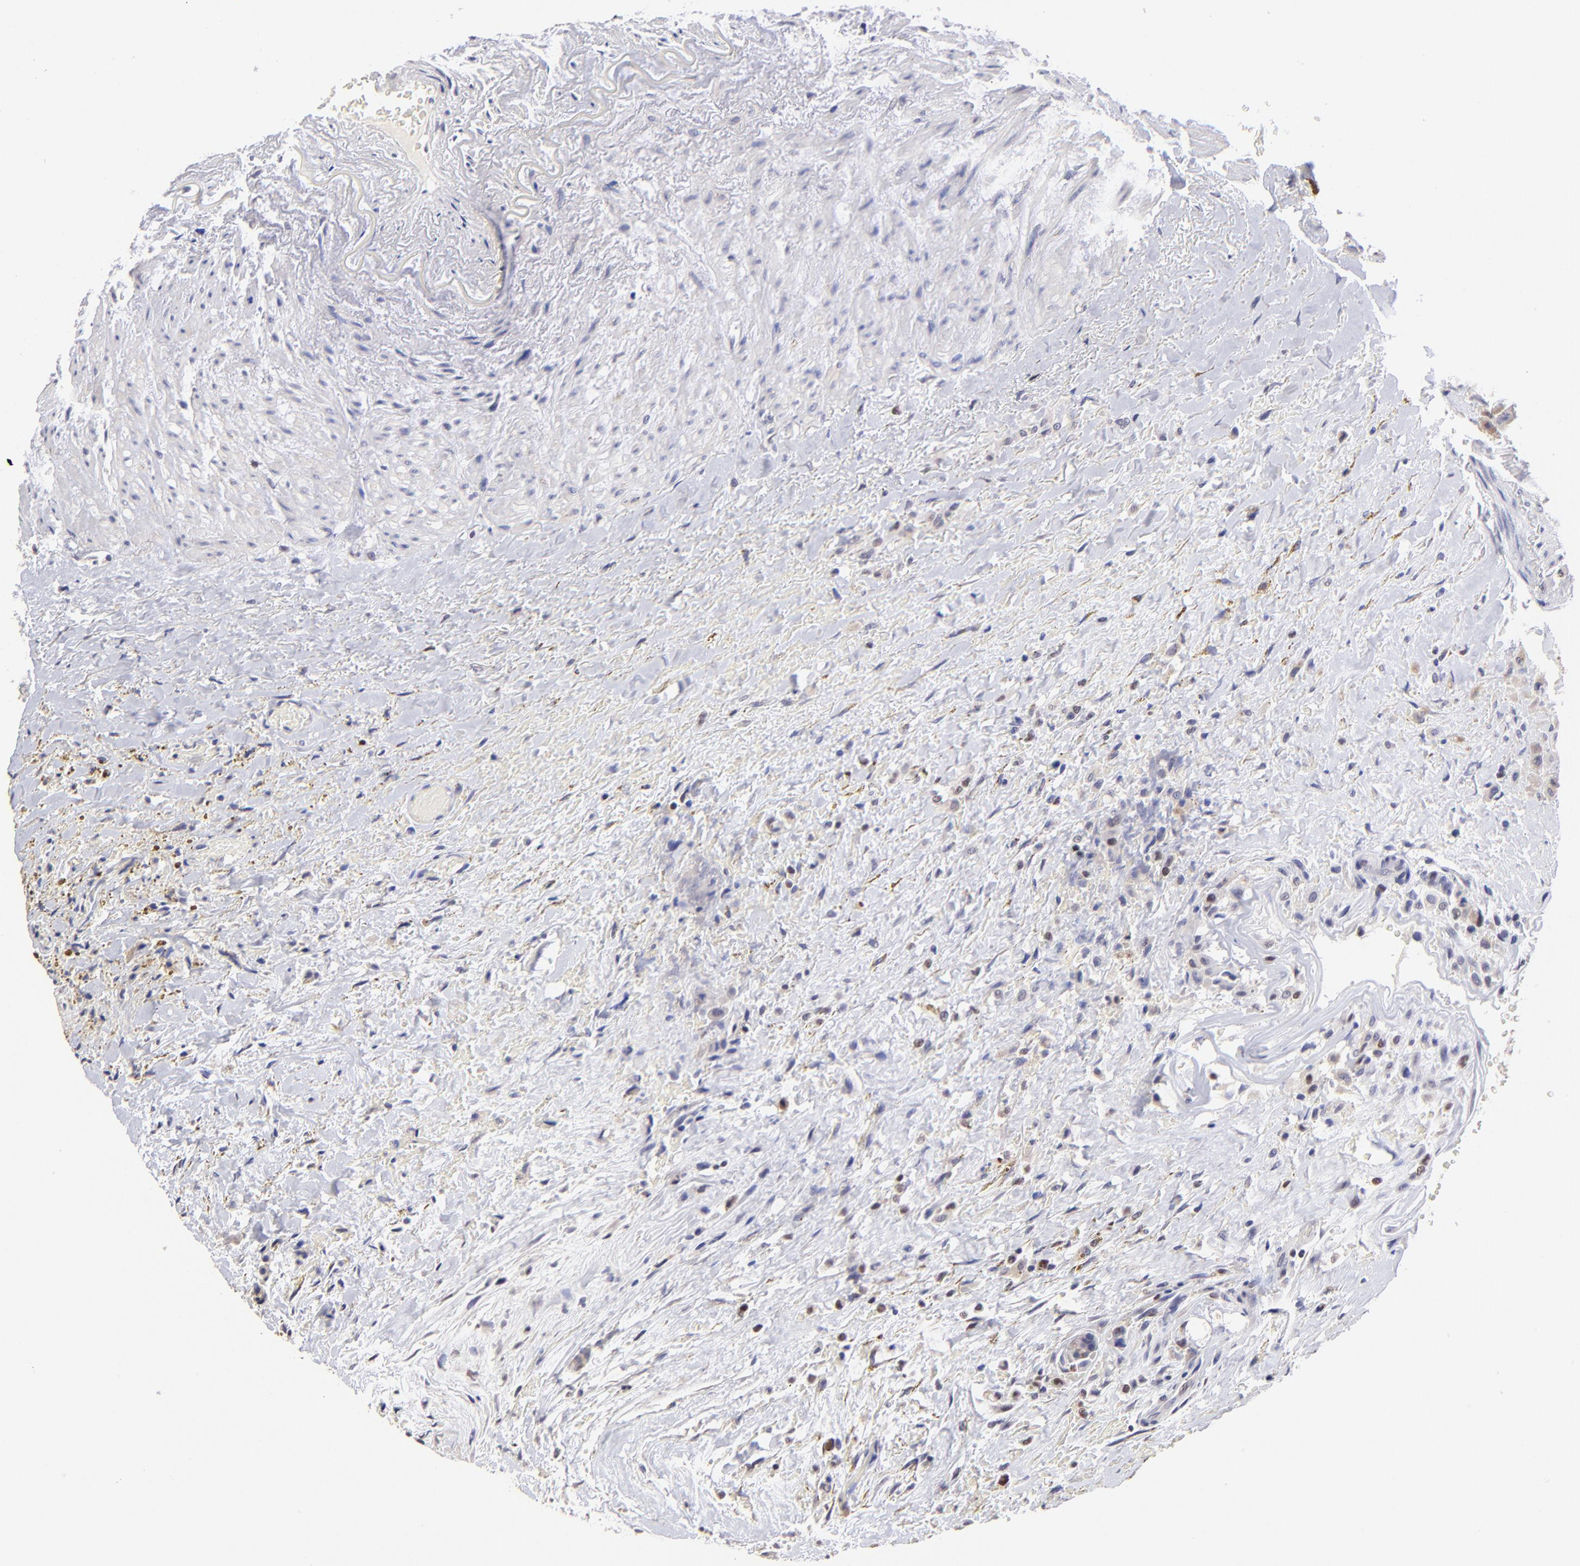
{"staining": {"intensity": "weak", "quantity": "<25%", "location": "nuclear"}, "tissue": "thyroid cancer", "cell_type": "Tumor cells", "image_type": "cancer", "snomed": [{"axis": "morphology", "description": "Papillary adenocarcinoma, NOS"}, {"axis": "topography", "description": "Thyroid gland"}], "caption": "An immunohistochemistry (IHC) histopathology image of thyroid cancer (papillary adenocarcinoma) is shown. There is no staining in tumor cells of thyroid cancer (papillary adenocarcinoma). (DAB immunohistochemistry visualized using brightfield microscopy, high magnification).", "gene": "DNMT1", "patient": {"sex": "male", "age": 87}}